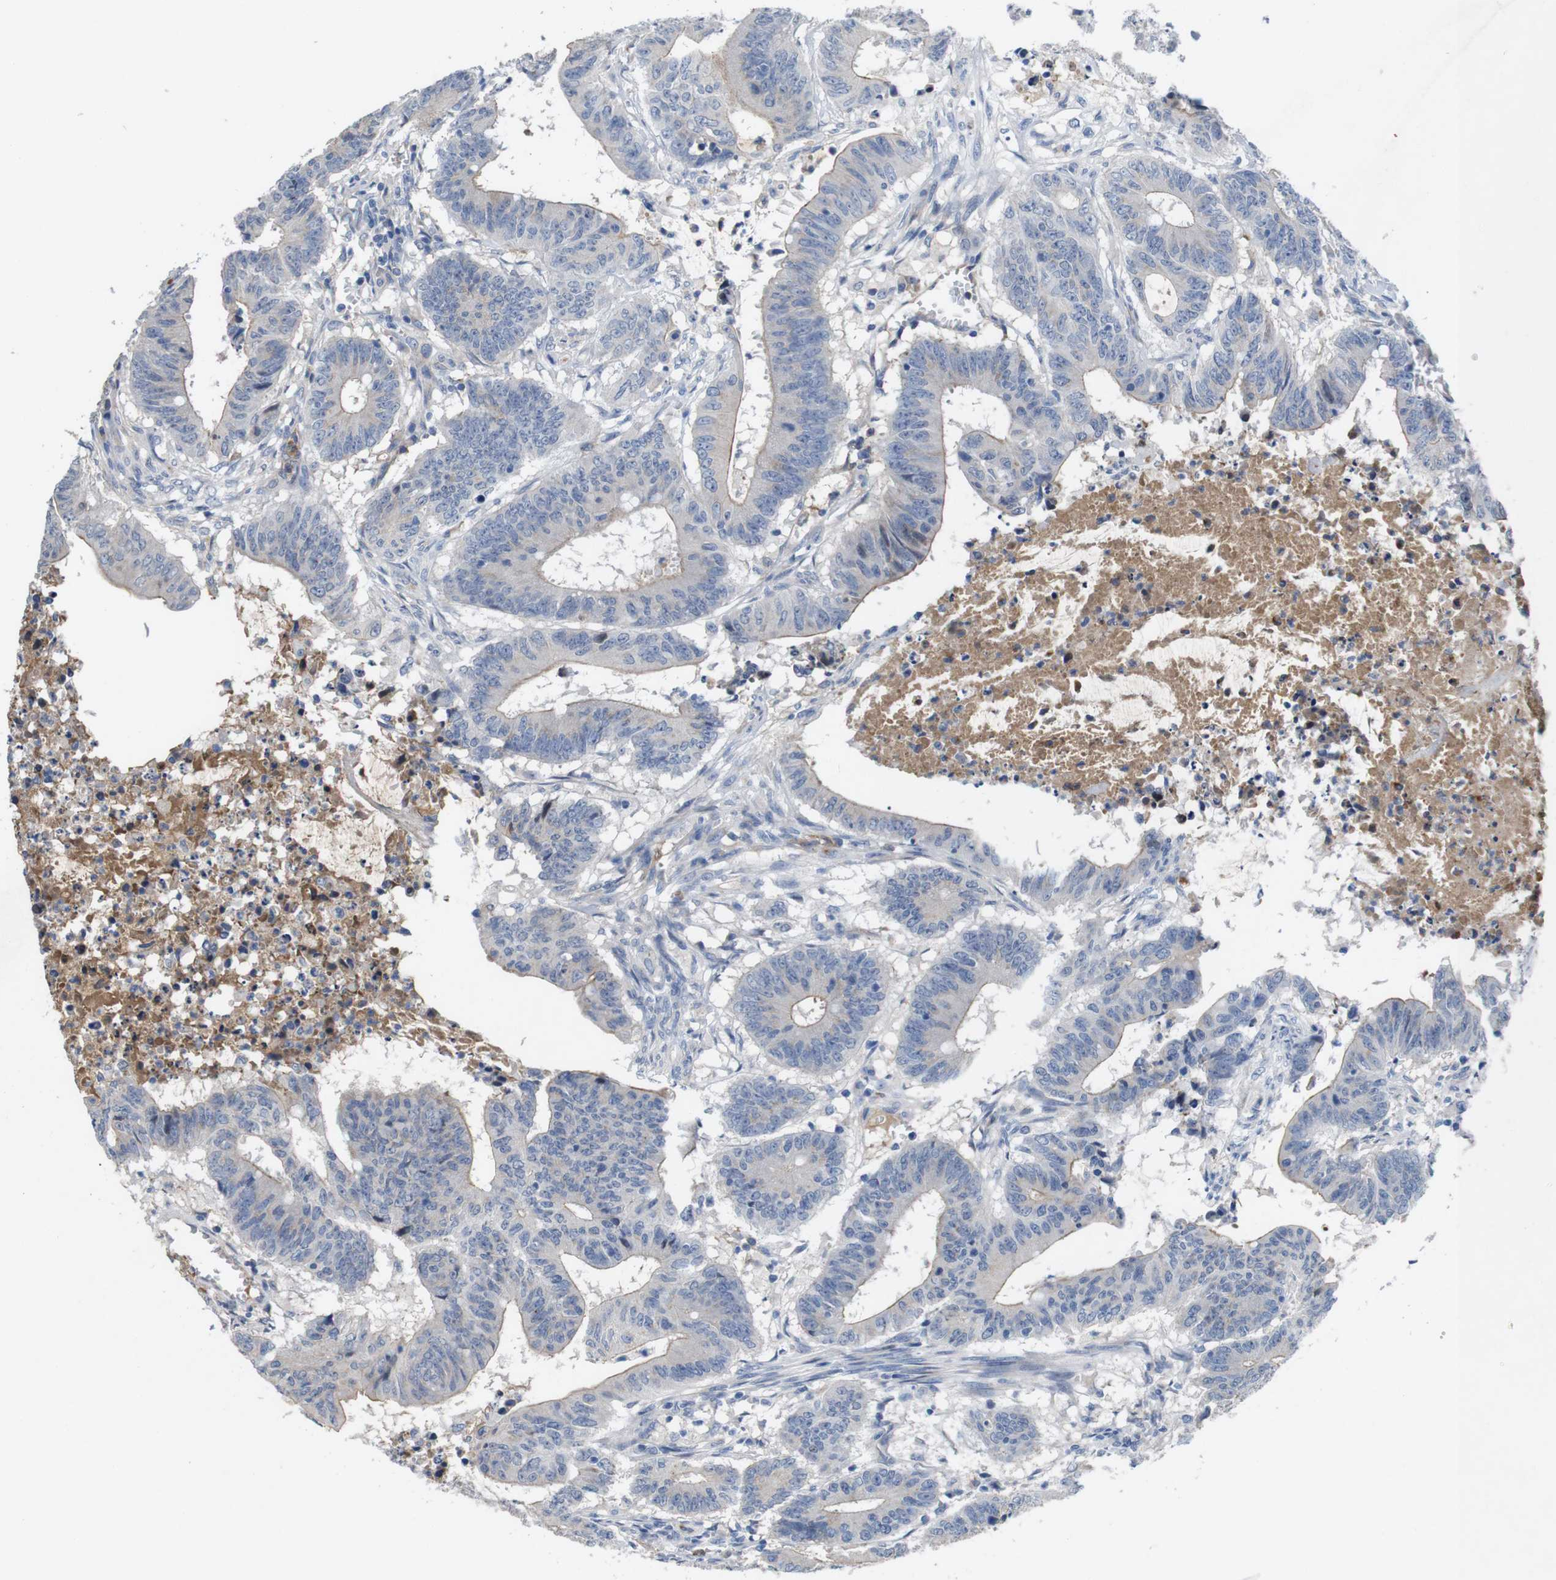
{"staining": {"intensity": "weak", "quantity": "25%-75%", "location": "cytoplasmic/membranous"}, "tissue": "colorectal cancer", "cell_type": "Tumor cells", "image_type": "cancer", "snomed": [{"axis": "morphology", "description": "Adenocarcinoma, NOS"}, {"axis": "topography", "description": "Colon"}], "caption": "Protein staining of colorectal cancer tissue demonstrates weak cytoplasmic/membranous staining in about 25%-75% of tumor cells.", "gene": "C1RL", "patient": {"sex": "male", "age": 45}}